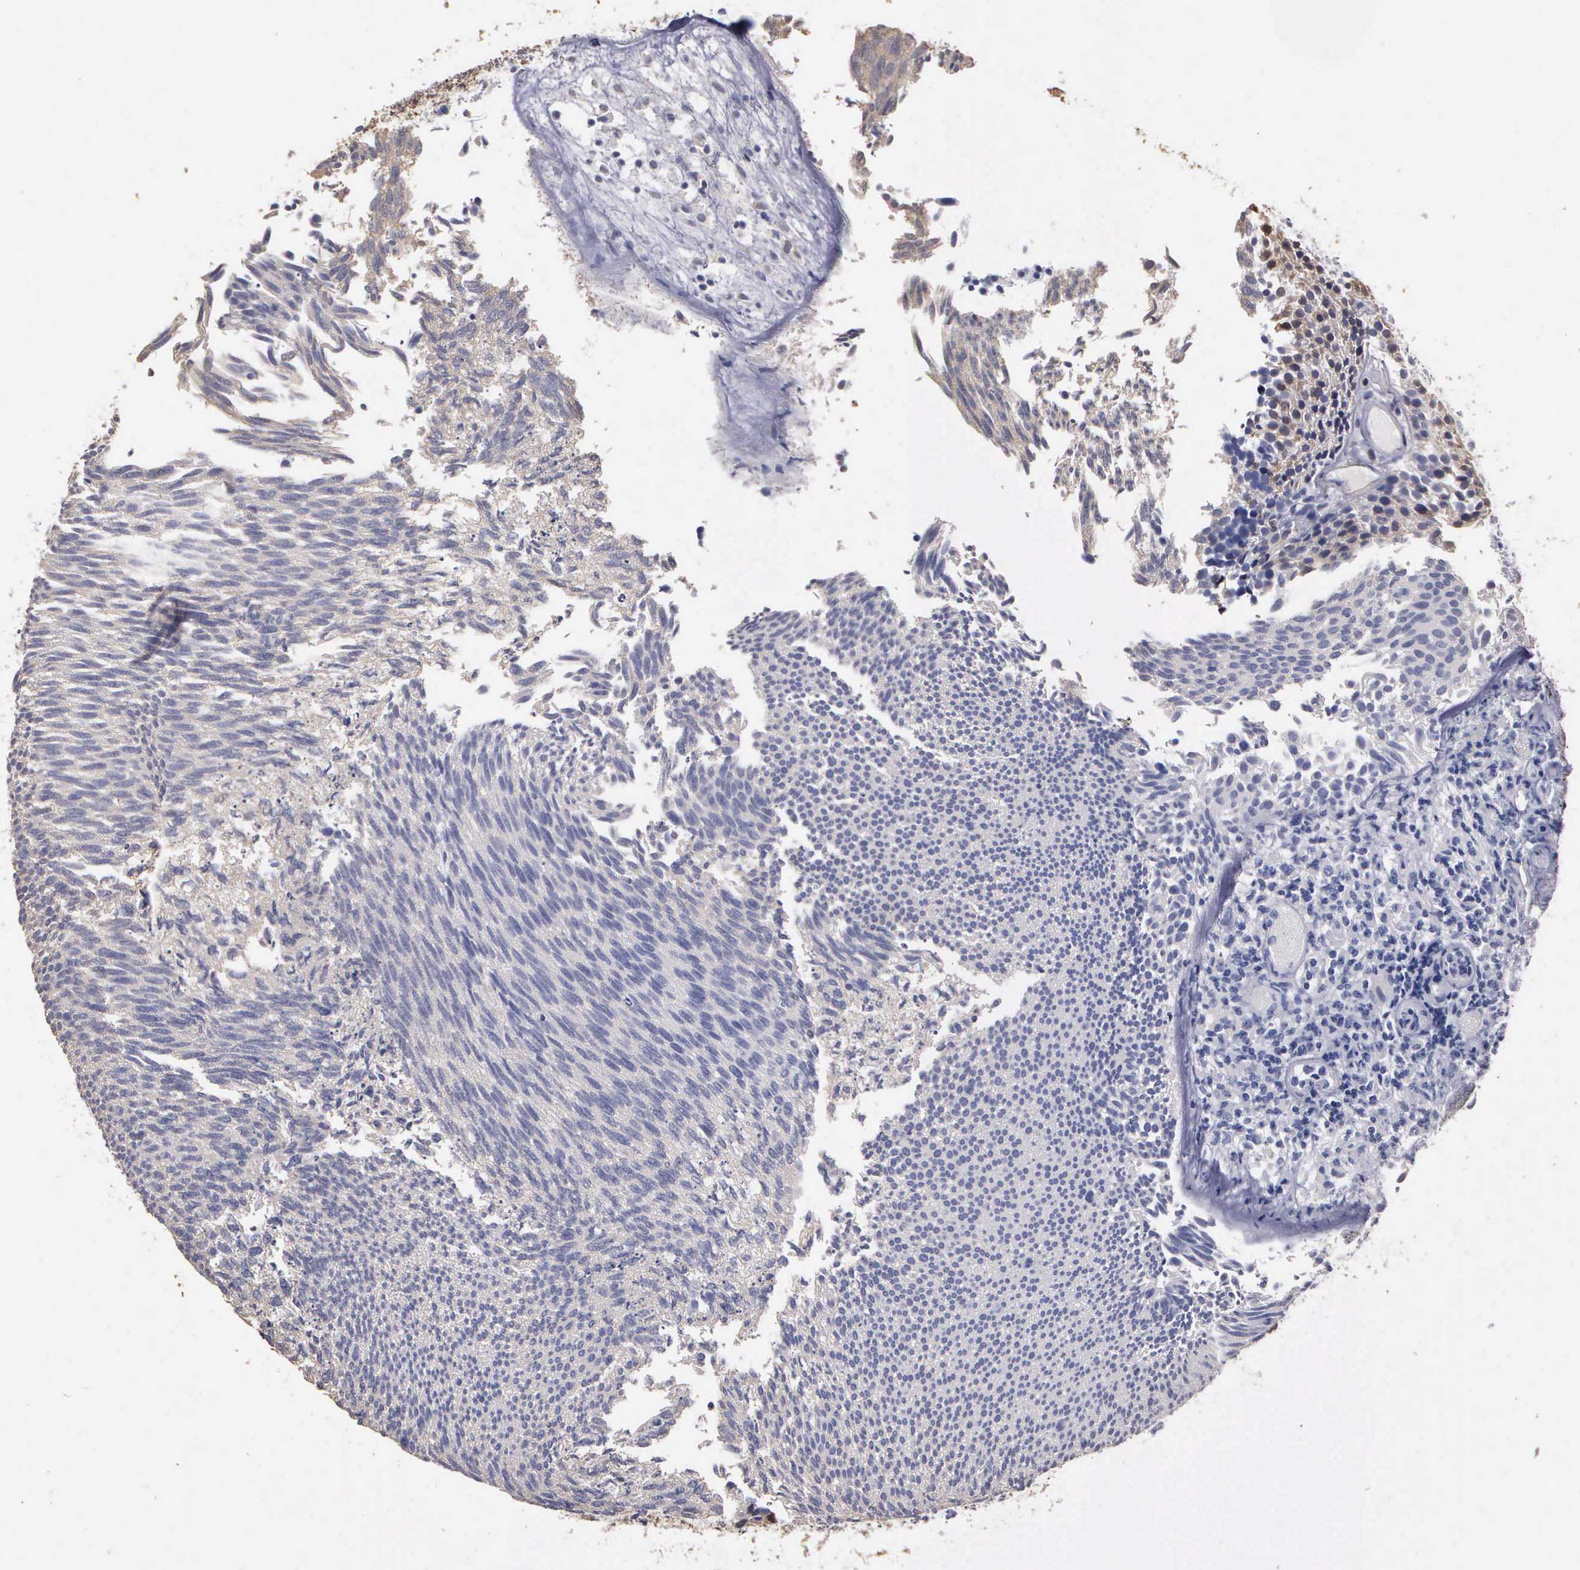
{"staining": {"intensity": "negative", "quantity": "none", "location": "none"}, "tissue": "urothelial cancer", "cell_type": "Tumor cells", "image_type": "cancer", "snomed": [{"axis": "morphology", "description": "Urothelial carcinoma, Low grade"}, {"axis": "topography", "description": "Urinary bladder"}], "caption": "DAB immunohistochemical staining of urothelial cancer shows no significant expression in tumor cells. (DAB immunohistochemistry visualized using brightfield microscopy, high magnification).", "gene": "ENO3", "patient": {"sex": "male", "age": 85}}